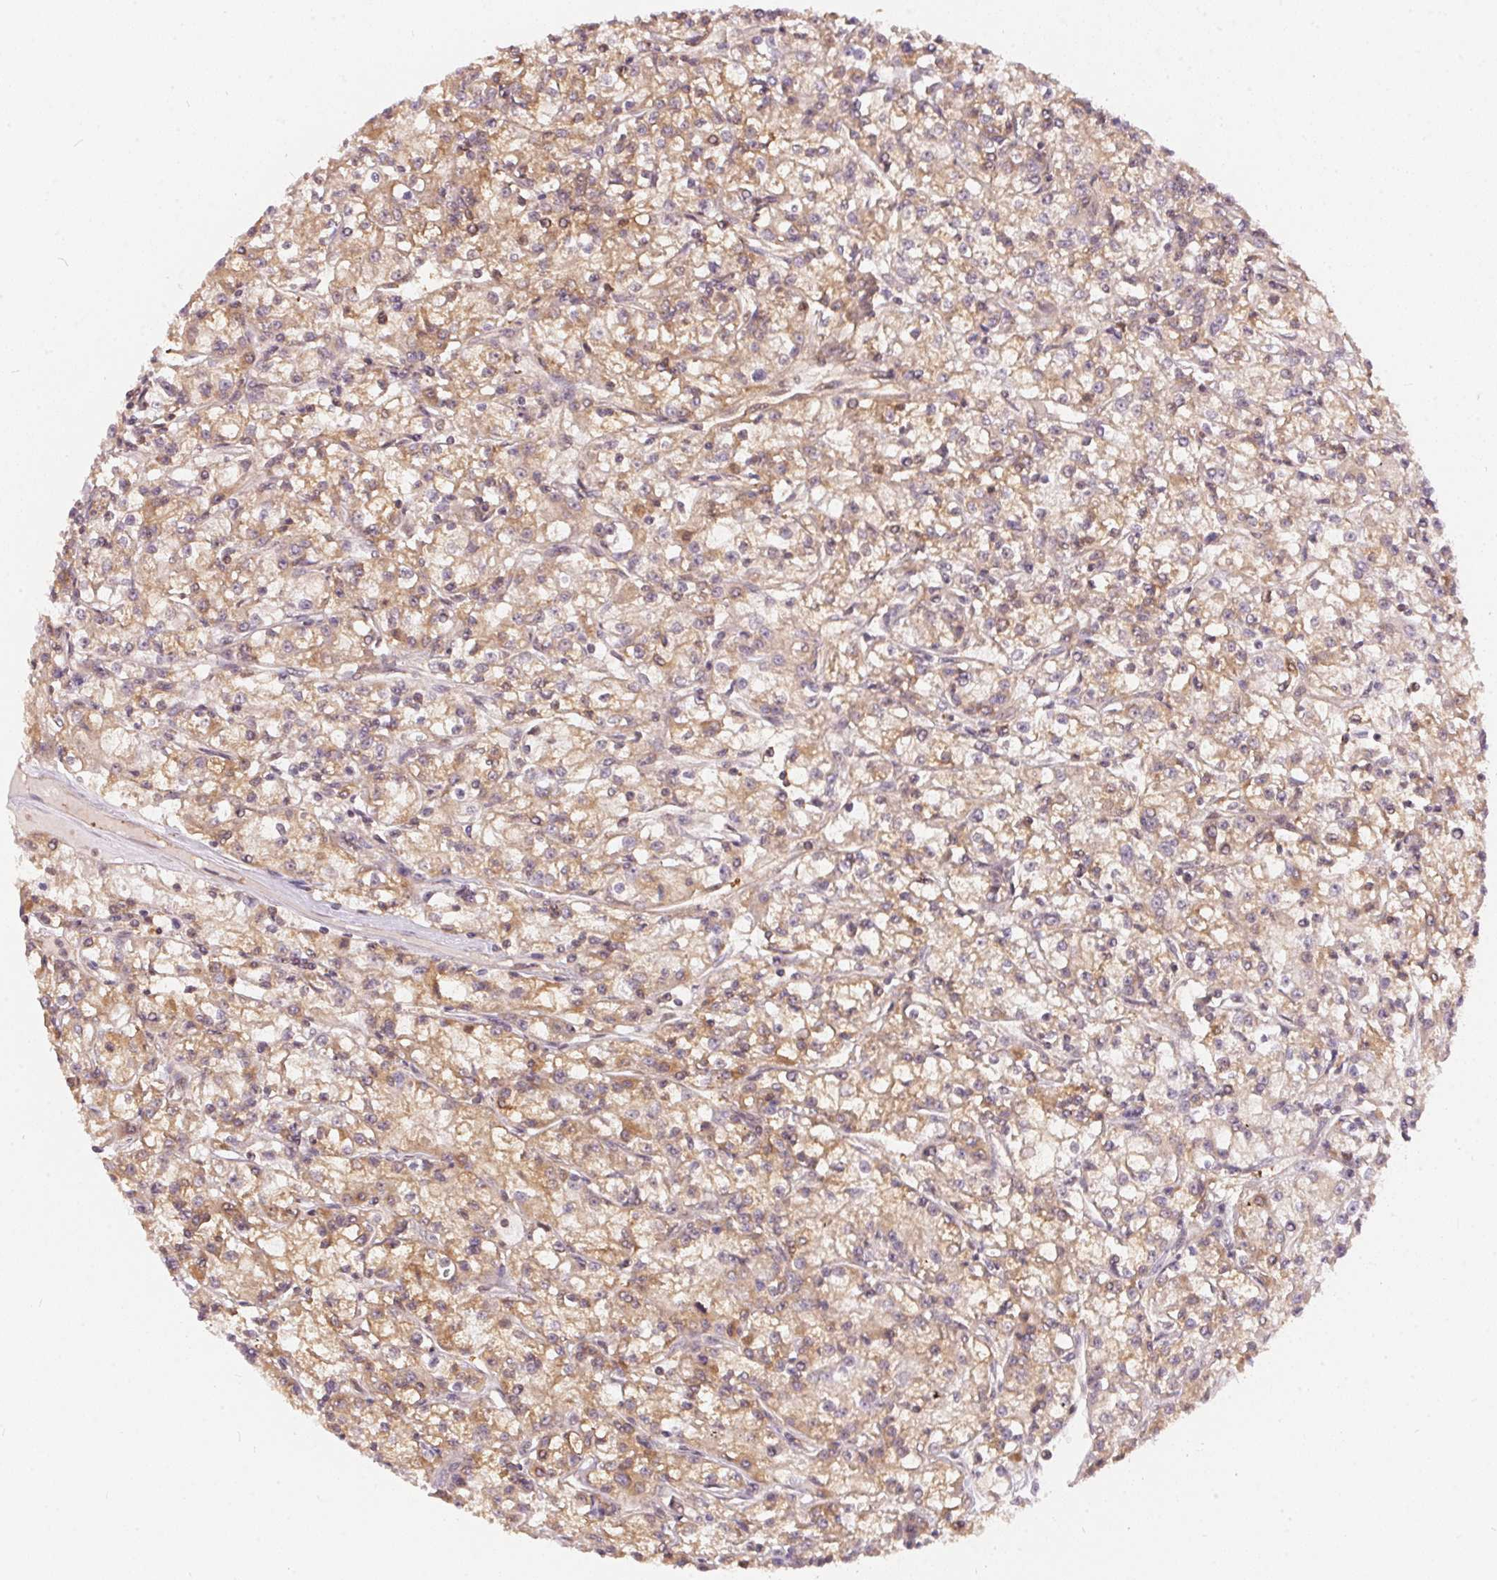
{"staining": {"intensity": "moderate", "quantity": ">75%", "location": "cytoplasmic/membranous"}, "tissue": "renal cancer", "cell_type": "Tumor cells", "image_type": "cancer", "snomed": [{"axis": "morphology", "description": "Adenocarcinoma, NOS"}, {"axis": "topography", "description": "Kidney"}], "caption": "High-magnification brightfield microscopy of adenocarcinoma (renal) stained with DAB (brown) and counterstained with hematoxylin (blue). tumor cells exhibit moderate cytoplasmic/membranous positivity is identified in about>75% of cells. The staining was performed using DAB (3,3'-diaminobenzidine), with brown indicating positive protein expression. Nuclei are stained blue with hematoxylin.", "gene": "BLMH", "patient": {"sex": "female", "age": 59}}